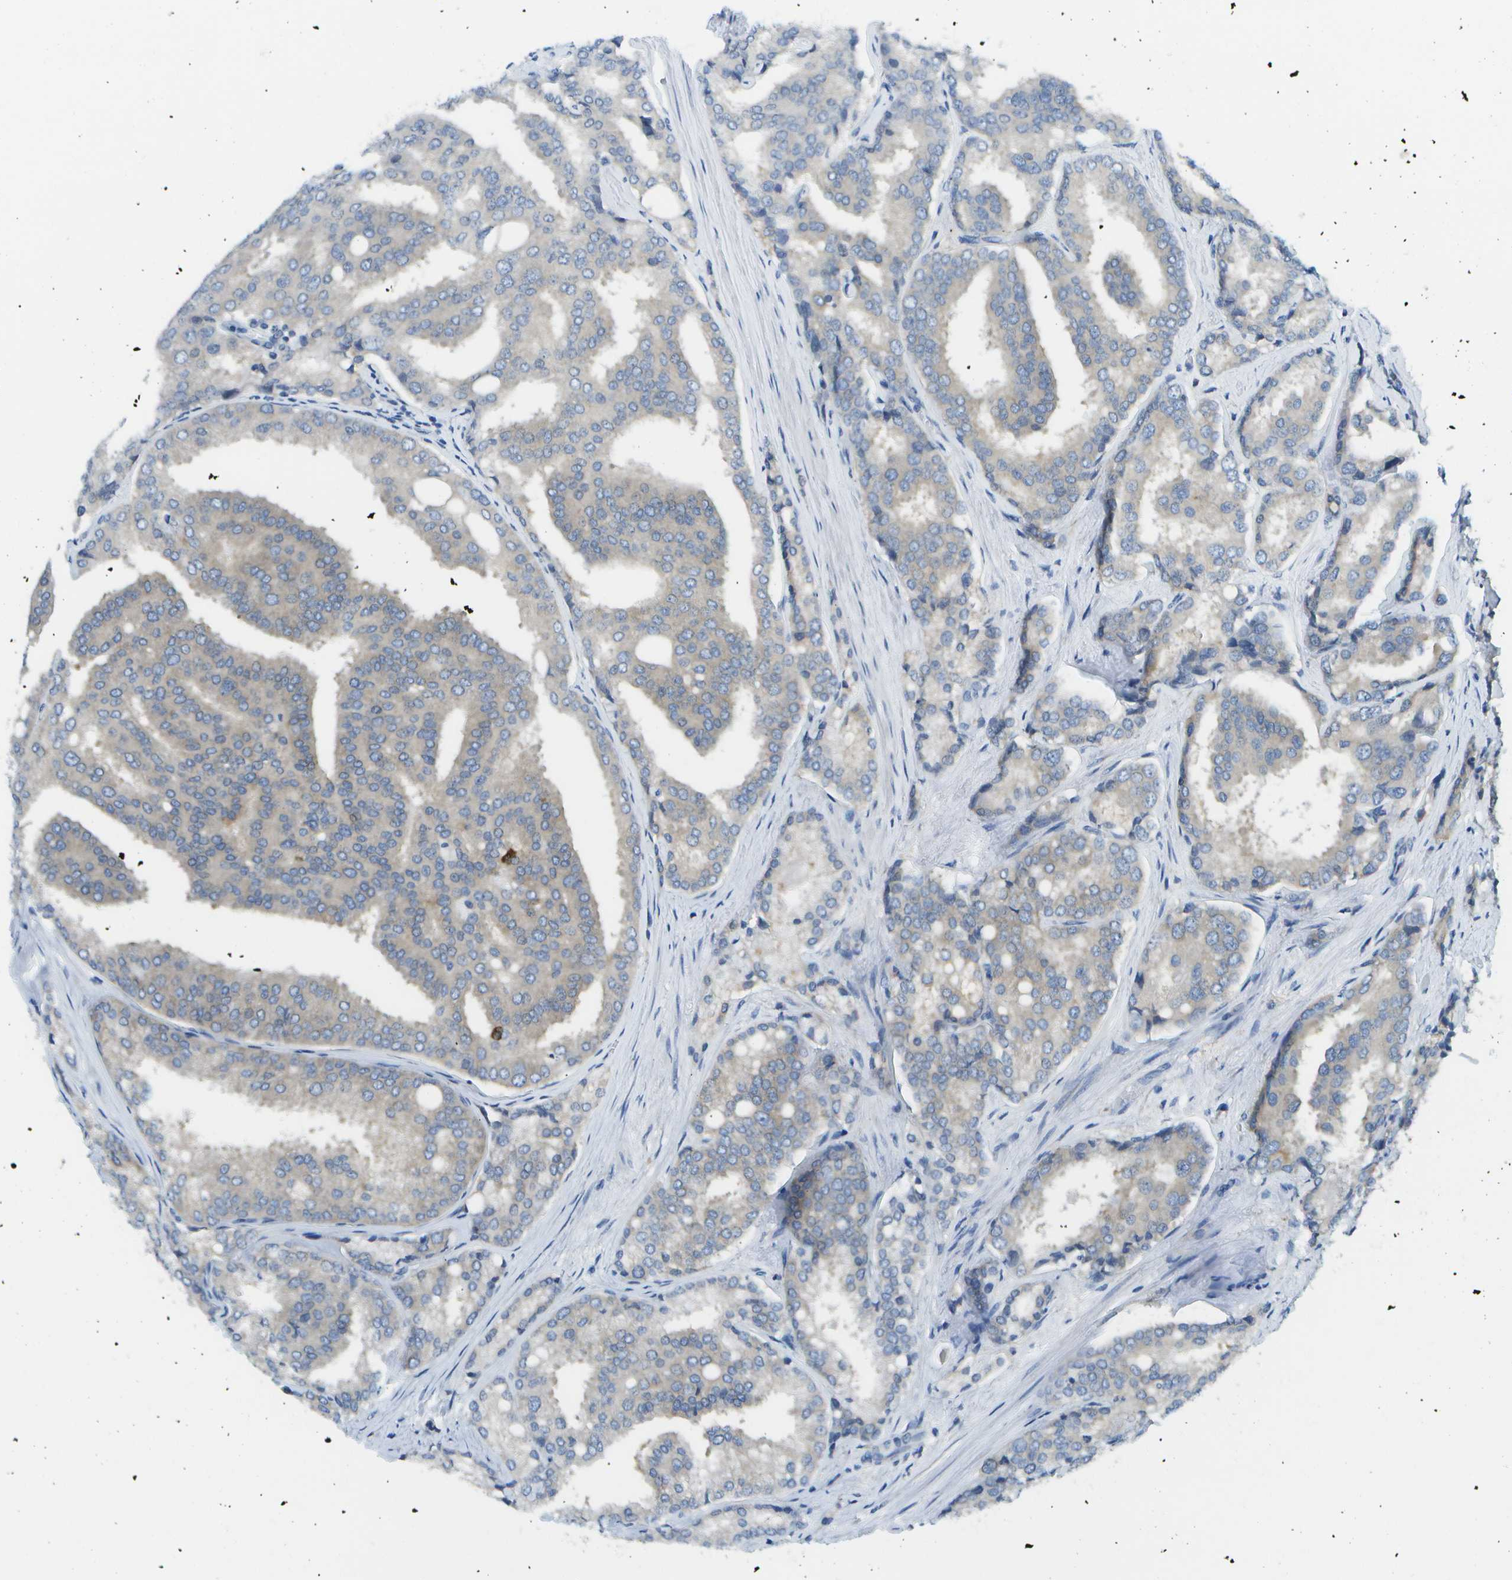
{"staining": {"intensity": "weak", "quantity": "<25%", "location": "cytoplasmic/membranous"}, "tissue": "prostate cancer", "cell_type": "Tumor cells", "image_type": "cancer", "snomed": [{"axis": "morphology", "description": "Adenocarcinoma, High grade"}, {"axis": "topography", "description": "Prostate"}], "caption": "Immunohistochemistry micrograph of neoplastic tissue: prostate cancer stained with DAB (3,3'-diaminobenzidine) displays no significant protein staining in tumor cells.", "gene": "WNK2", "patient": {"sex": "male", "age": 50}}